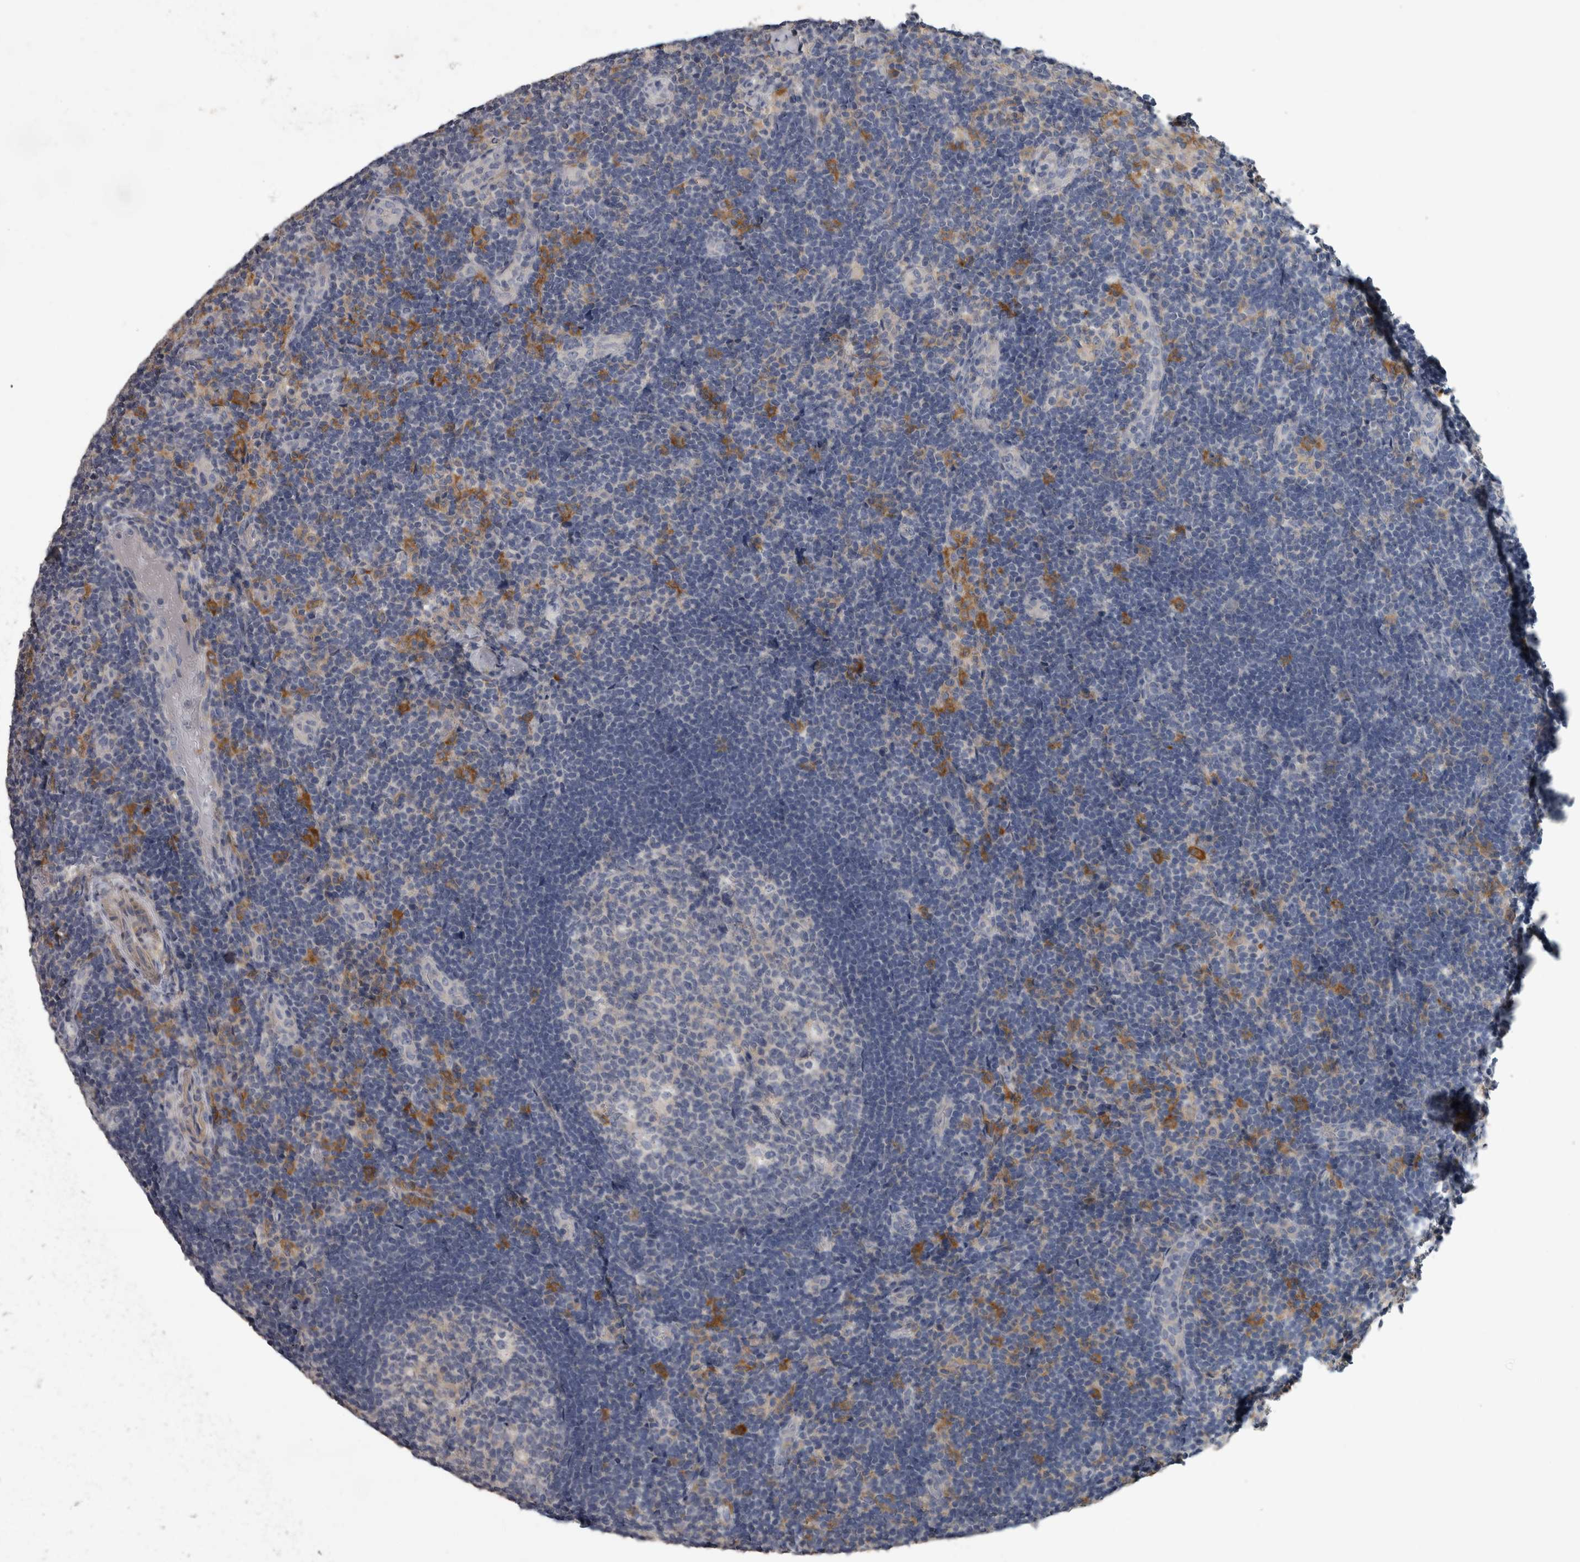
{"staining": {"intensity": "negative", "quantity": "none", "location": "none"}, "tissue": "lymph node", "cell_type": "Germinal center cells", "image_type": "normal", "snomed": [{"axis": "morphology", "description": "Normal tissue, NOS"}, {"axis": "topography", "description": "Lymph node"}], "caption": "Micrograph shows no protein positivity in germinal center cells of normal lymph node. (DAB immunohistochemistry, high magnification).", "gene": "EFEMP2", "patient": {"sex": "female", "age": 22}}